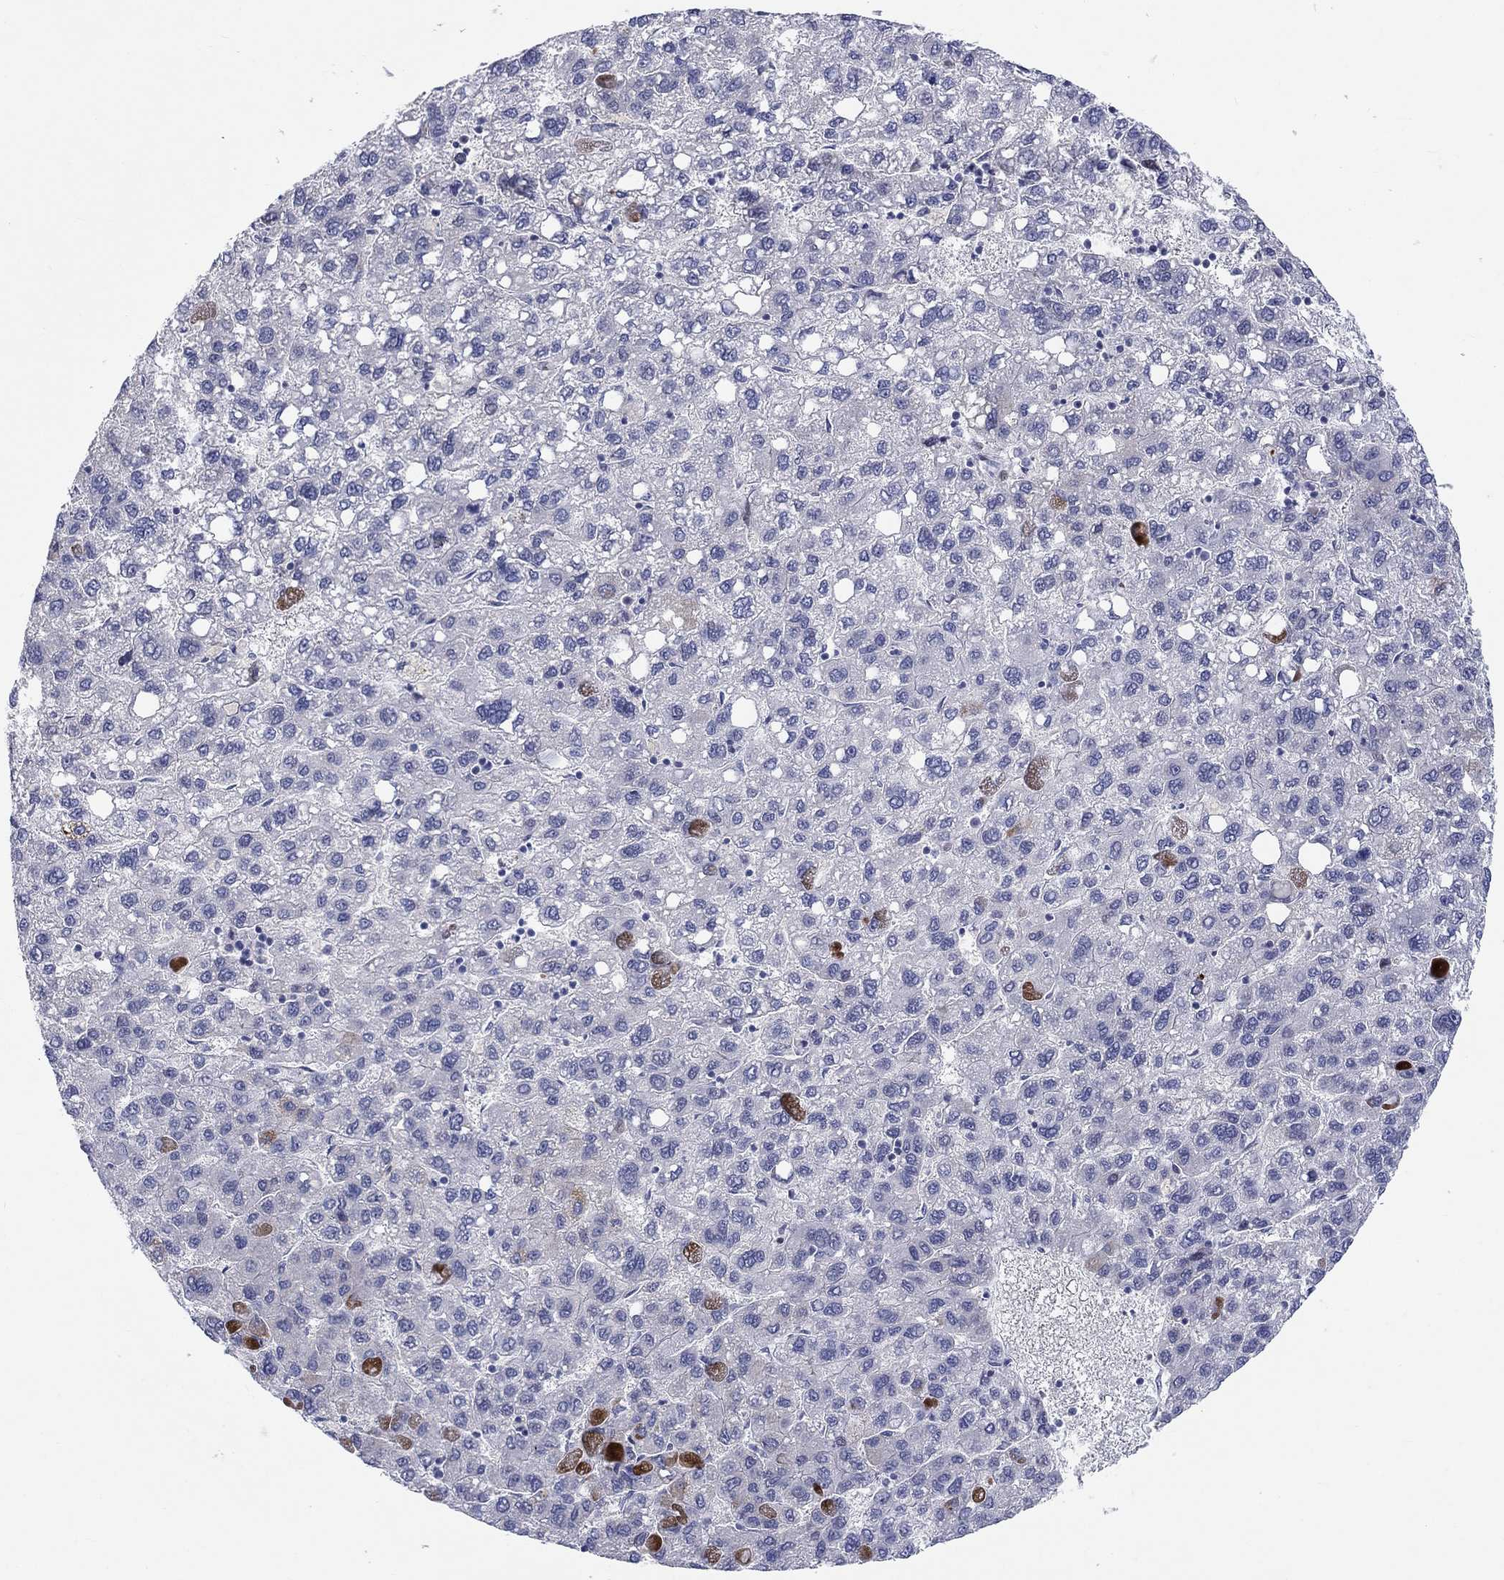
{"staining": {"intensity": "moderate", "quantity": "<25%", "location": "cytoplasmic/membranous"}, "tissue": "liver cancer", "cell_type": "Tumor cells", "image_type": "cancer", "snomed": [{"axis": "morphology", "description": "Carcinoma, Hepatocellular, NOS"}, {"axis": "topography", "description": "Liver"}], "caption": "Liver cancer (hepatocellular carcinoma) stained with DAB immunohistochemistry displays low levels of moderate cytoplasmic/membranous expression in approximately <25% of tumor cells.", "gene": "ARHGAP36", "patient": {"sex": "female", "age": 82}}